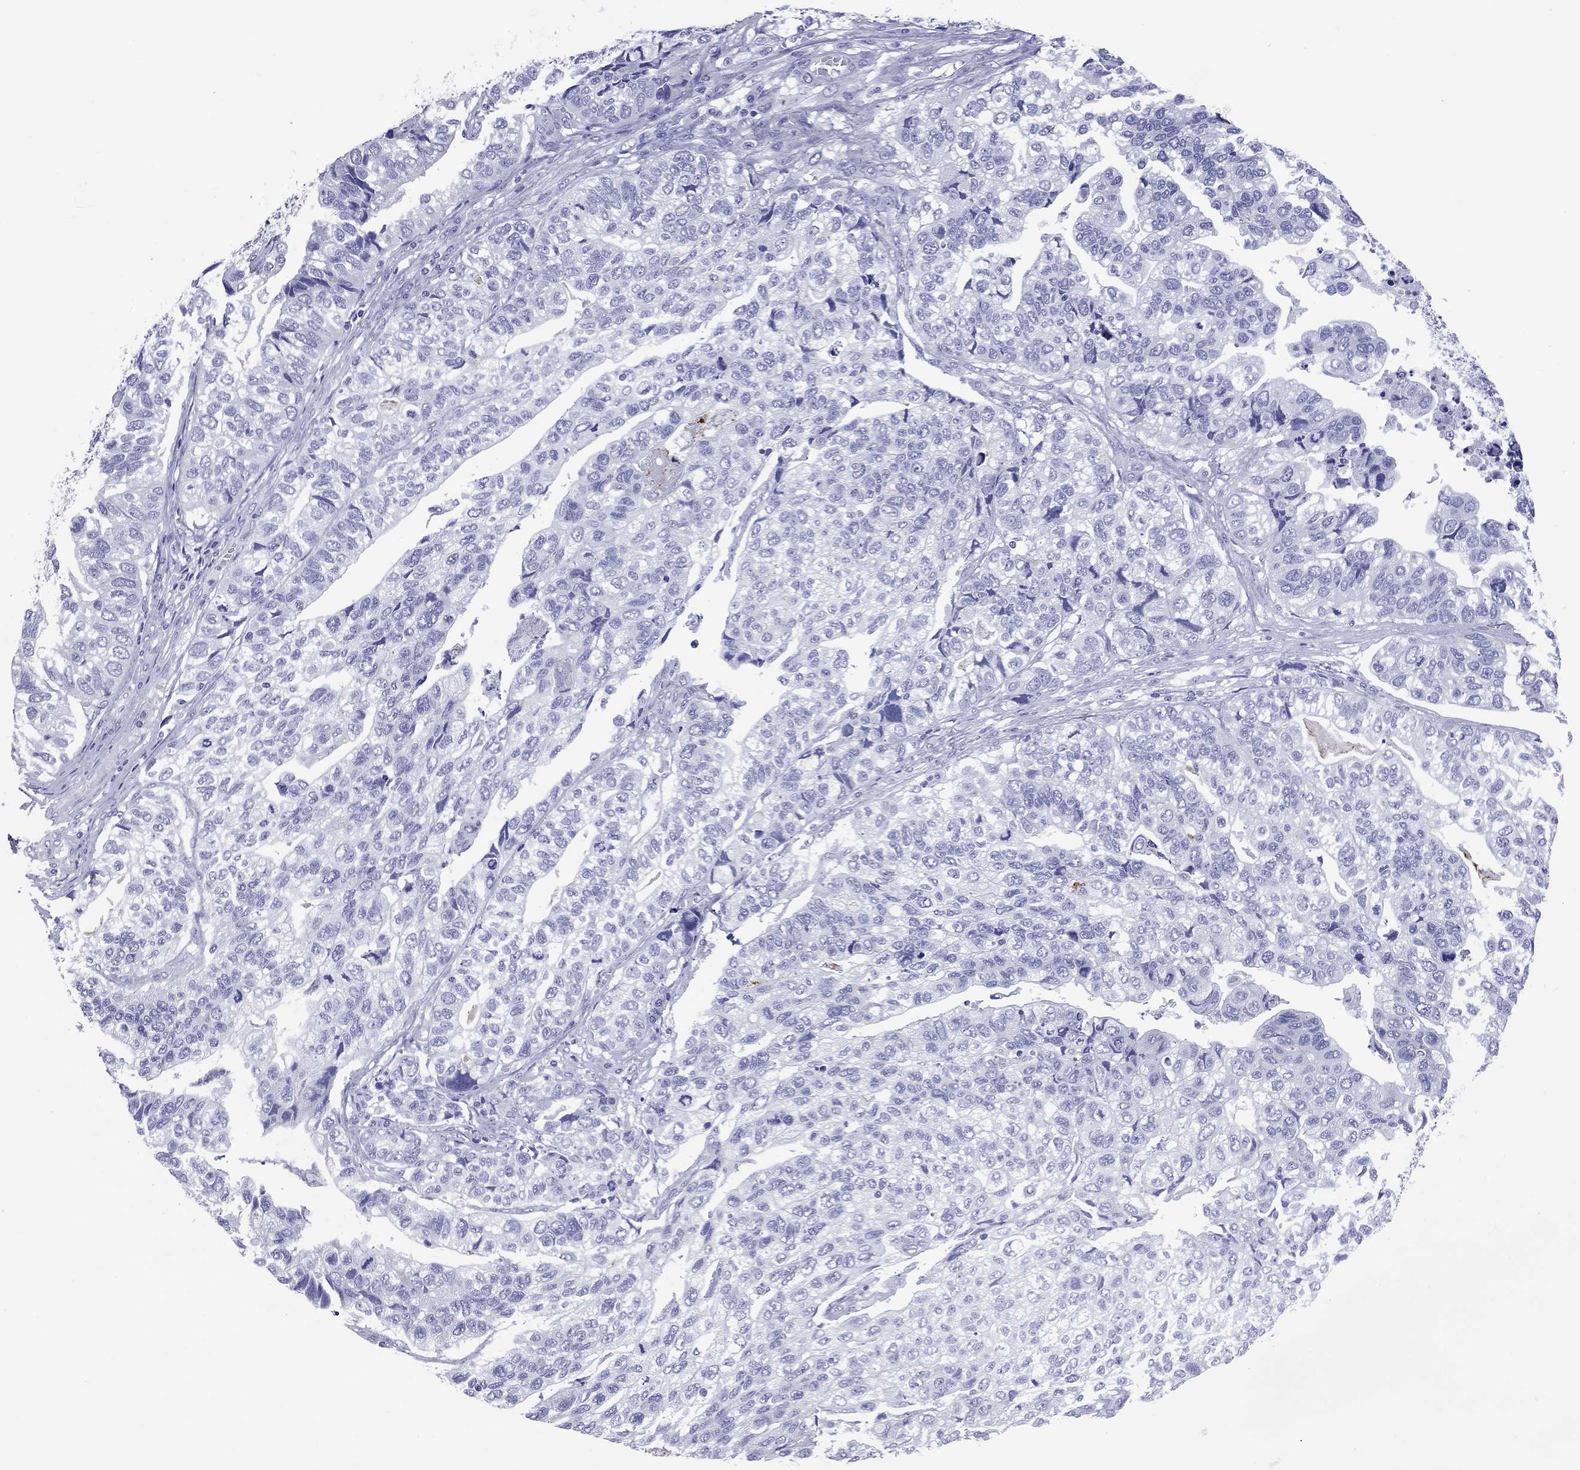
{"staining": {"intensity": "negative", "quantity": "none", "location": "none"}, "tissue": "stomach cancer", "cell_type": "Tumor cells", "image_type": "cancer", "snomed": [{"axis": "morphology", "description": "Adenocarcinoma, NOS"}, {"axis": "topography", "description": "Stomach, upper"}], "caption": "Immunohistochemistry (IHC) image of neoplastic tissue: human stomach cancer stained with DAB shows no significant protein positivity in tumor cells.", "gene": "VSIG10", "patient": {"sex": "female", "age": 67}}